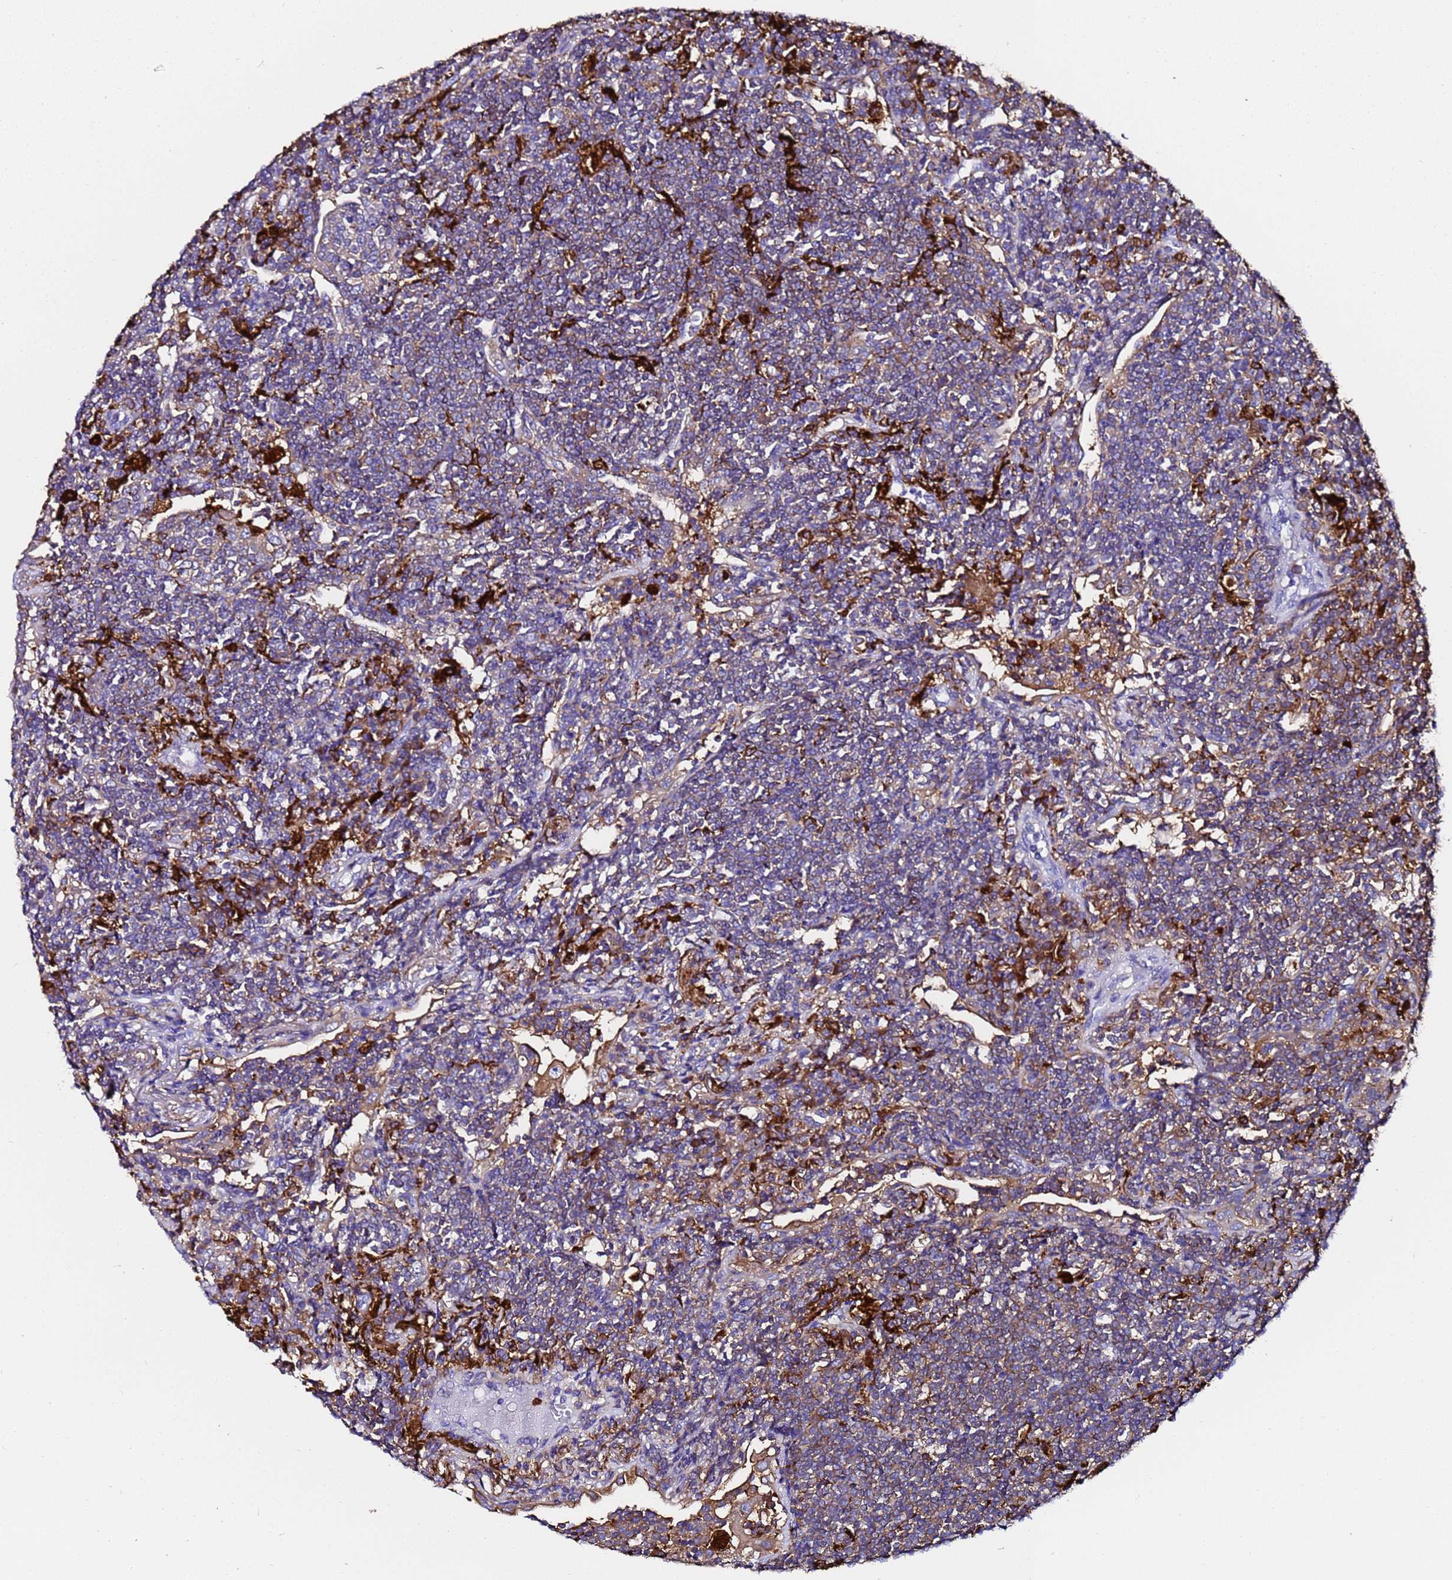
{"staining": {"intensity": "weak", "quantity": "25%-75%", "location": "cytoplasmic/membranous"}, "tissue": "lymphoma", "cell_type": "Tumor cells", "image_type": "cancer", "snomed": [{"axis": "morphology", "description": "Malignant lymphoma, non-Hodgkin's type, Low grade"}, {"axis": "topography", "description": "Lung"}], "caption": "Low-grade malignant lymphoma, non-Hodgkin's type tissue shows weak cytoplasmic/membranous positivity in about 25%-75% of tumor cells, visualized by immunohistochemistry.", "gene": "FTL", "patient": {"sex": "female", "age": 71}}